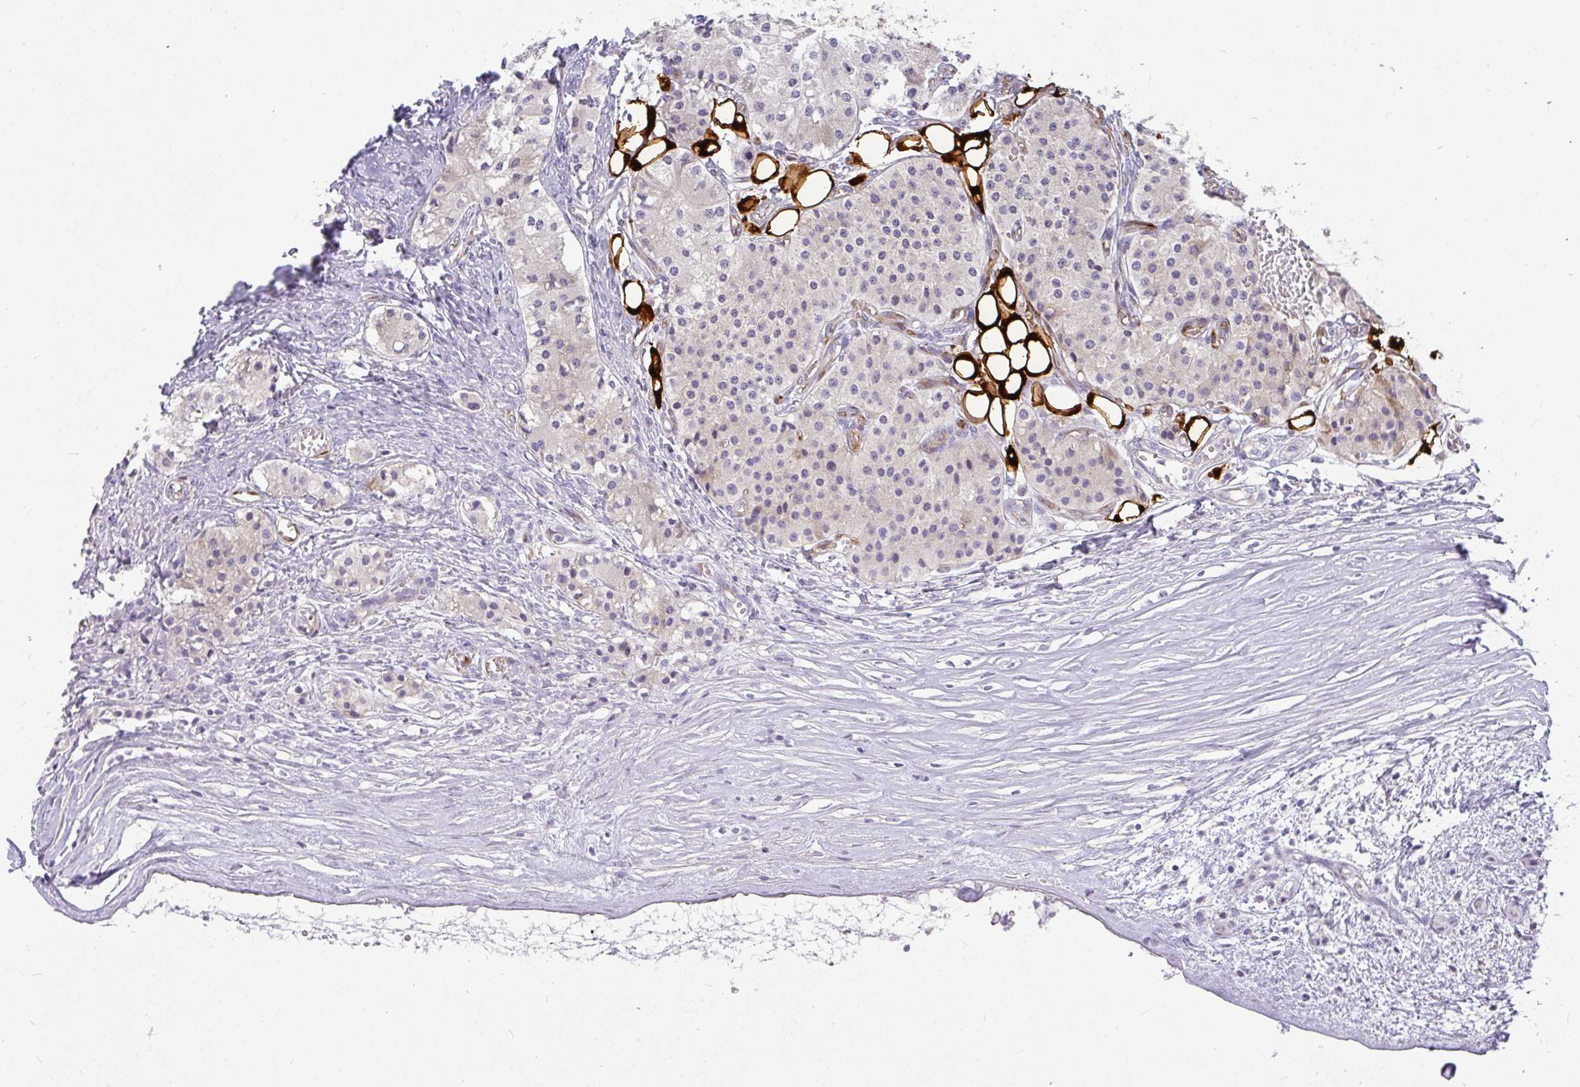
{"staining": {"intensity": "weak", "quantity": "<25%", "location": "cytoplasmic/membranous"}, "tissue": "carcinoid", "cell_type": "Tumor cells", "image_type": "cancer", "snomed": [{"axis": "morphology", "description": "Carcinoid, malignant, NOS"}, {"axis": "topography", "description": "Colon"}], "caption": "This photomicrograph is of carcinoid stained with immunohistochemistry to label a protein in brown with the nuclei are counter-stained blue. There is no staining in tumor cells.", "gene": "LIPE", "patient": {"sex": "female", "age": 52}}